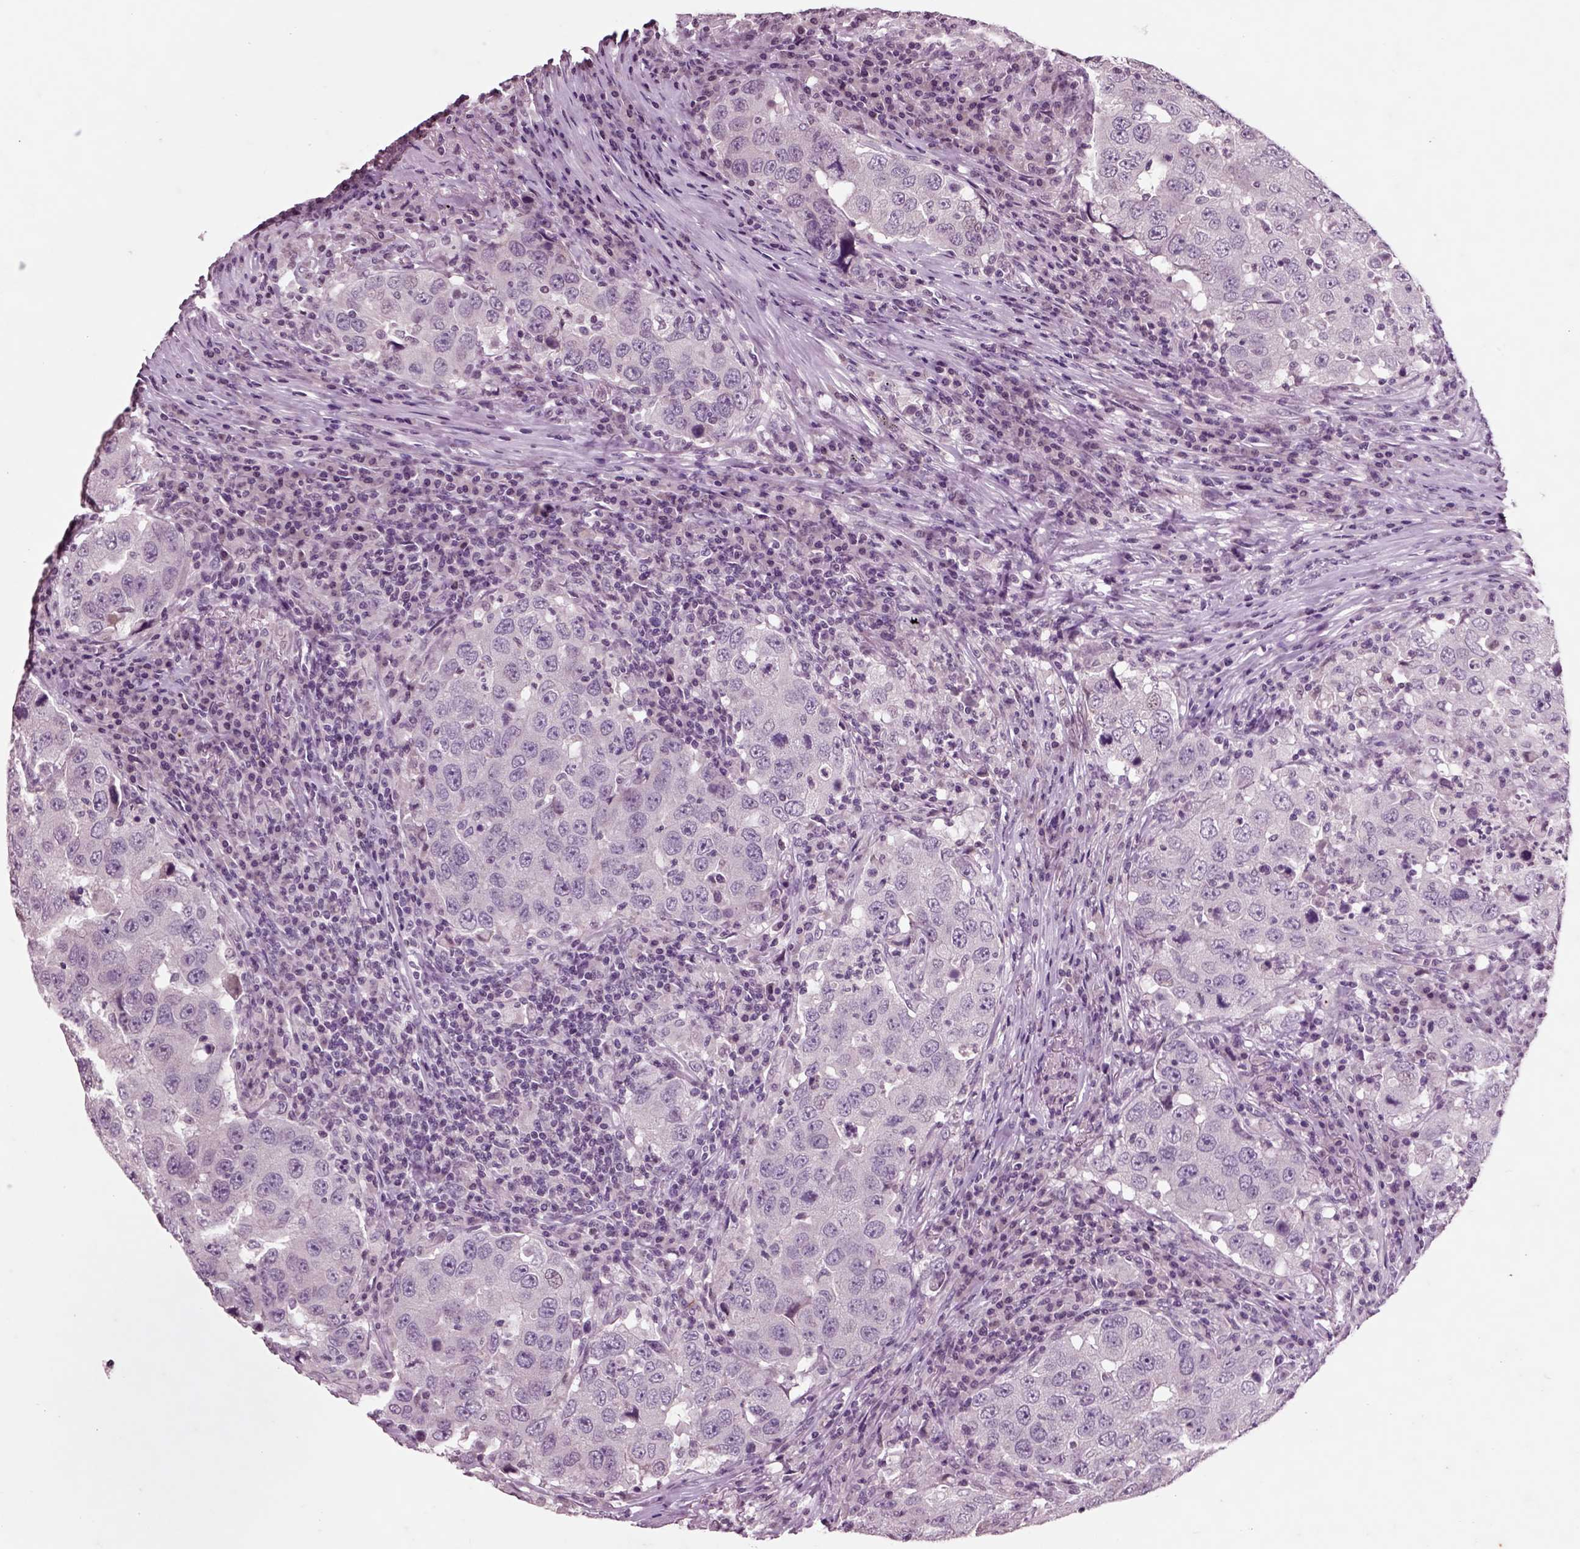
{"staining": {"intensity": "negative", "quantity": "none", "location": "none"}, "tissue": "lung cancer", "cell_type": "Tumor cells", "image_type": "cancer", "snomed": [{"axis": "morphology", "description": "Adenocarcinoma, NOS"}, {"axis": "topography", "description": "Lung"}], "caption": "Immunohistochemical staining of human lung adenocarcinoma demonstrates no significant staining in tumor cells.", "gene": "CHGB", "patient": {"sex": "male", "age": 73}}